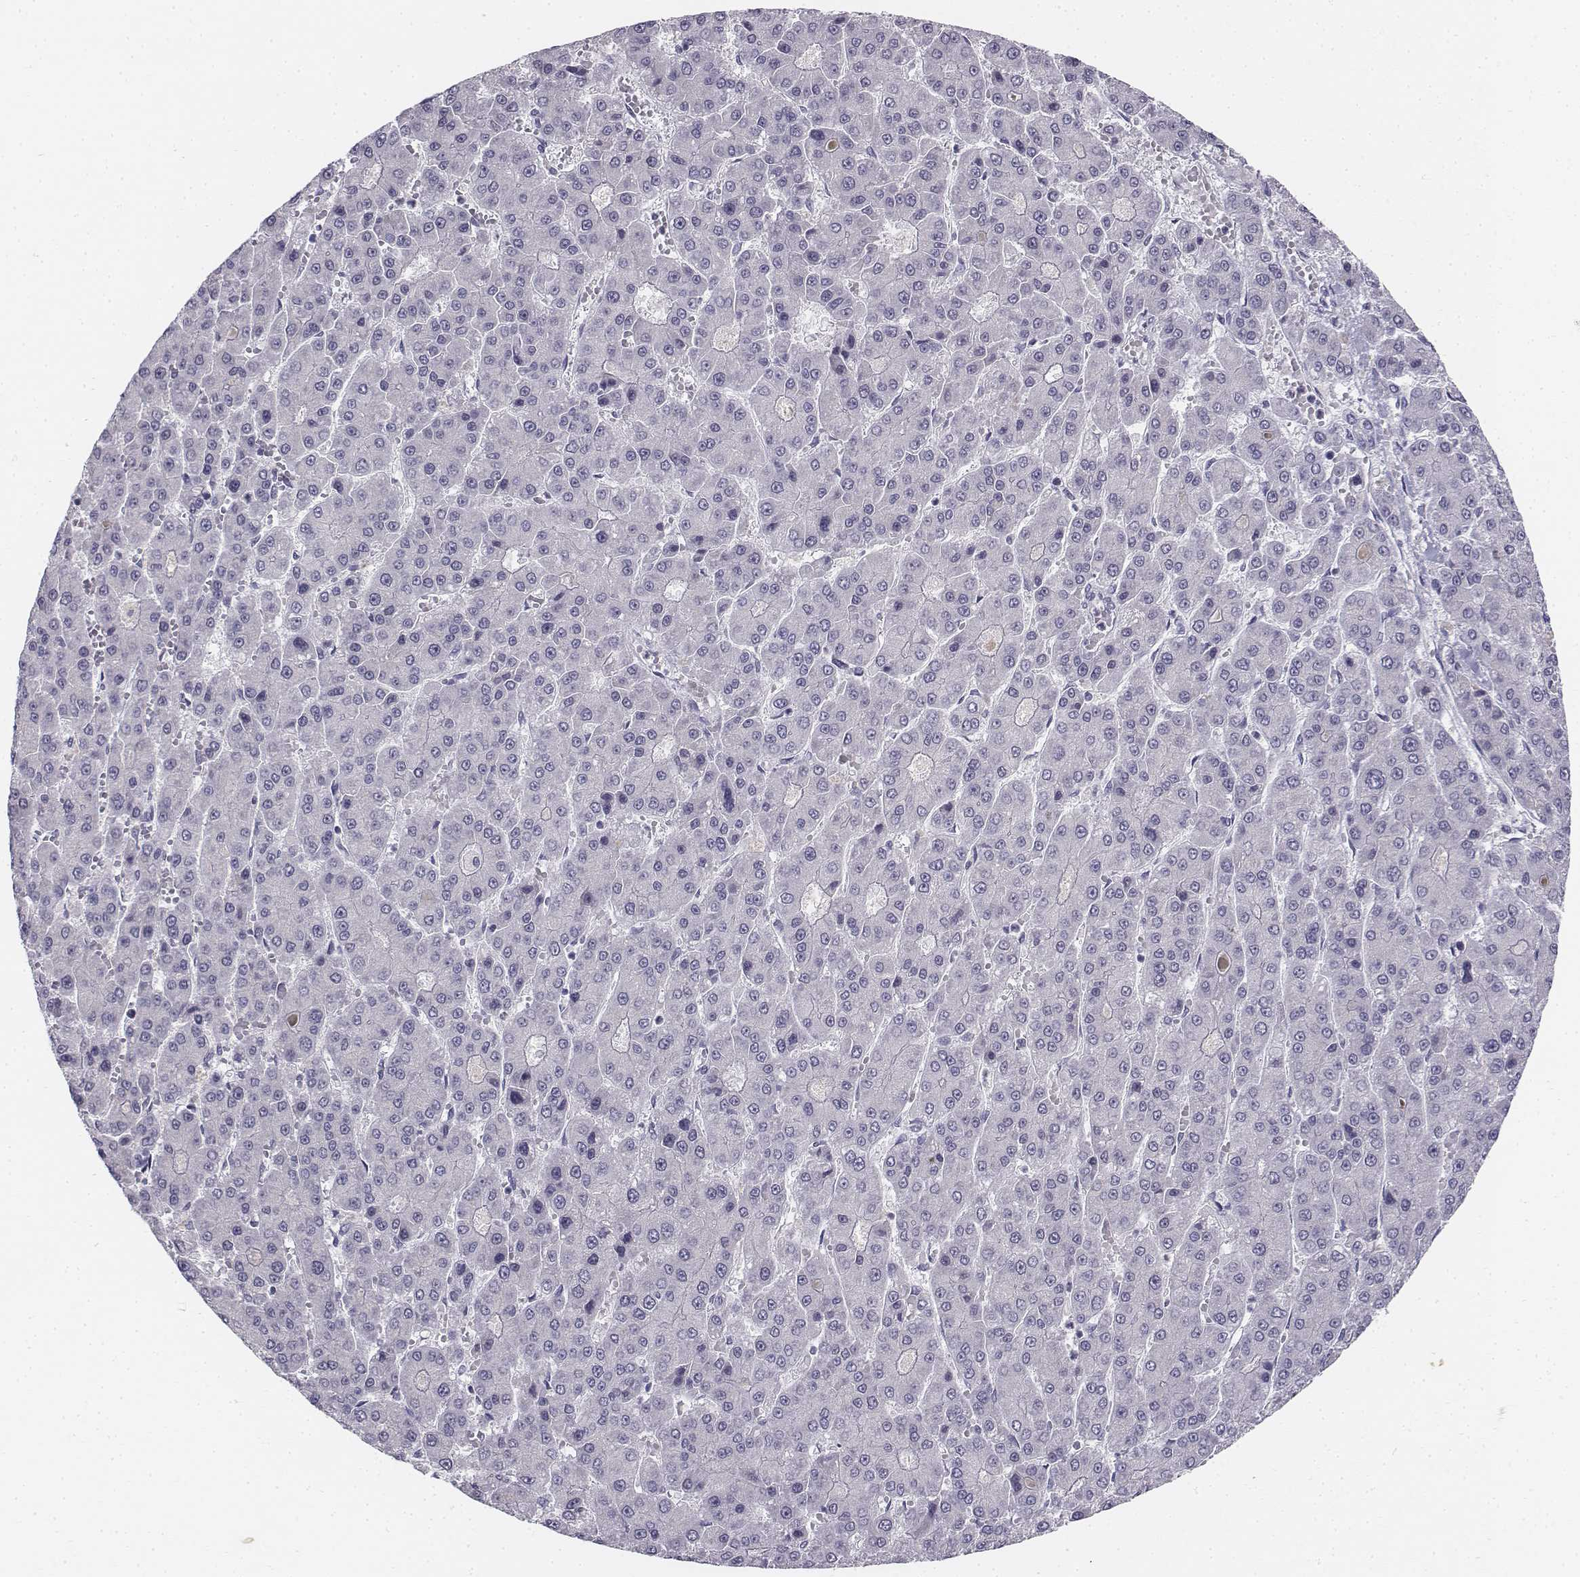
{"staining": {"intensity": "negative", "quantity": "none", "location": "none"}, "tissue": "liver cancer", "cell_type": "Tumor cells", "image_type": "cancer", "snomed": [{"axis": "morphology", "description": "Carcinoma, Hepatocellular, NOS"}, {"axis": "topography", "description": "Liver"}], "caption": "The photomicrograph displays no staining of tumor cells in liver cancer.", "gene": "TH", "patient": {"sex": "male", "age": 70}}